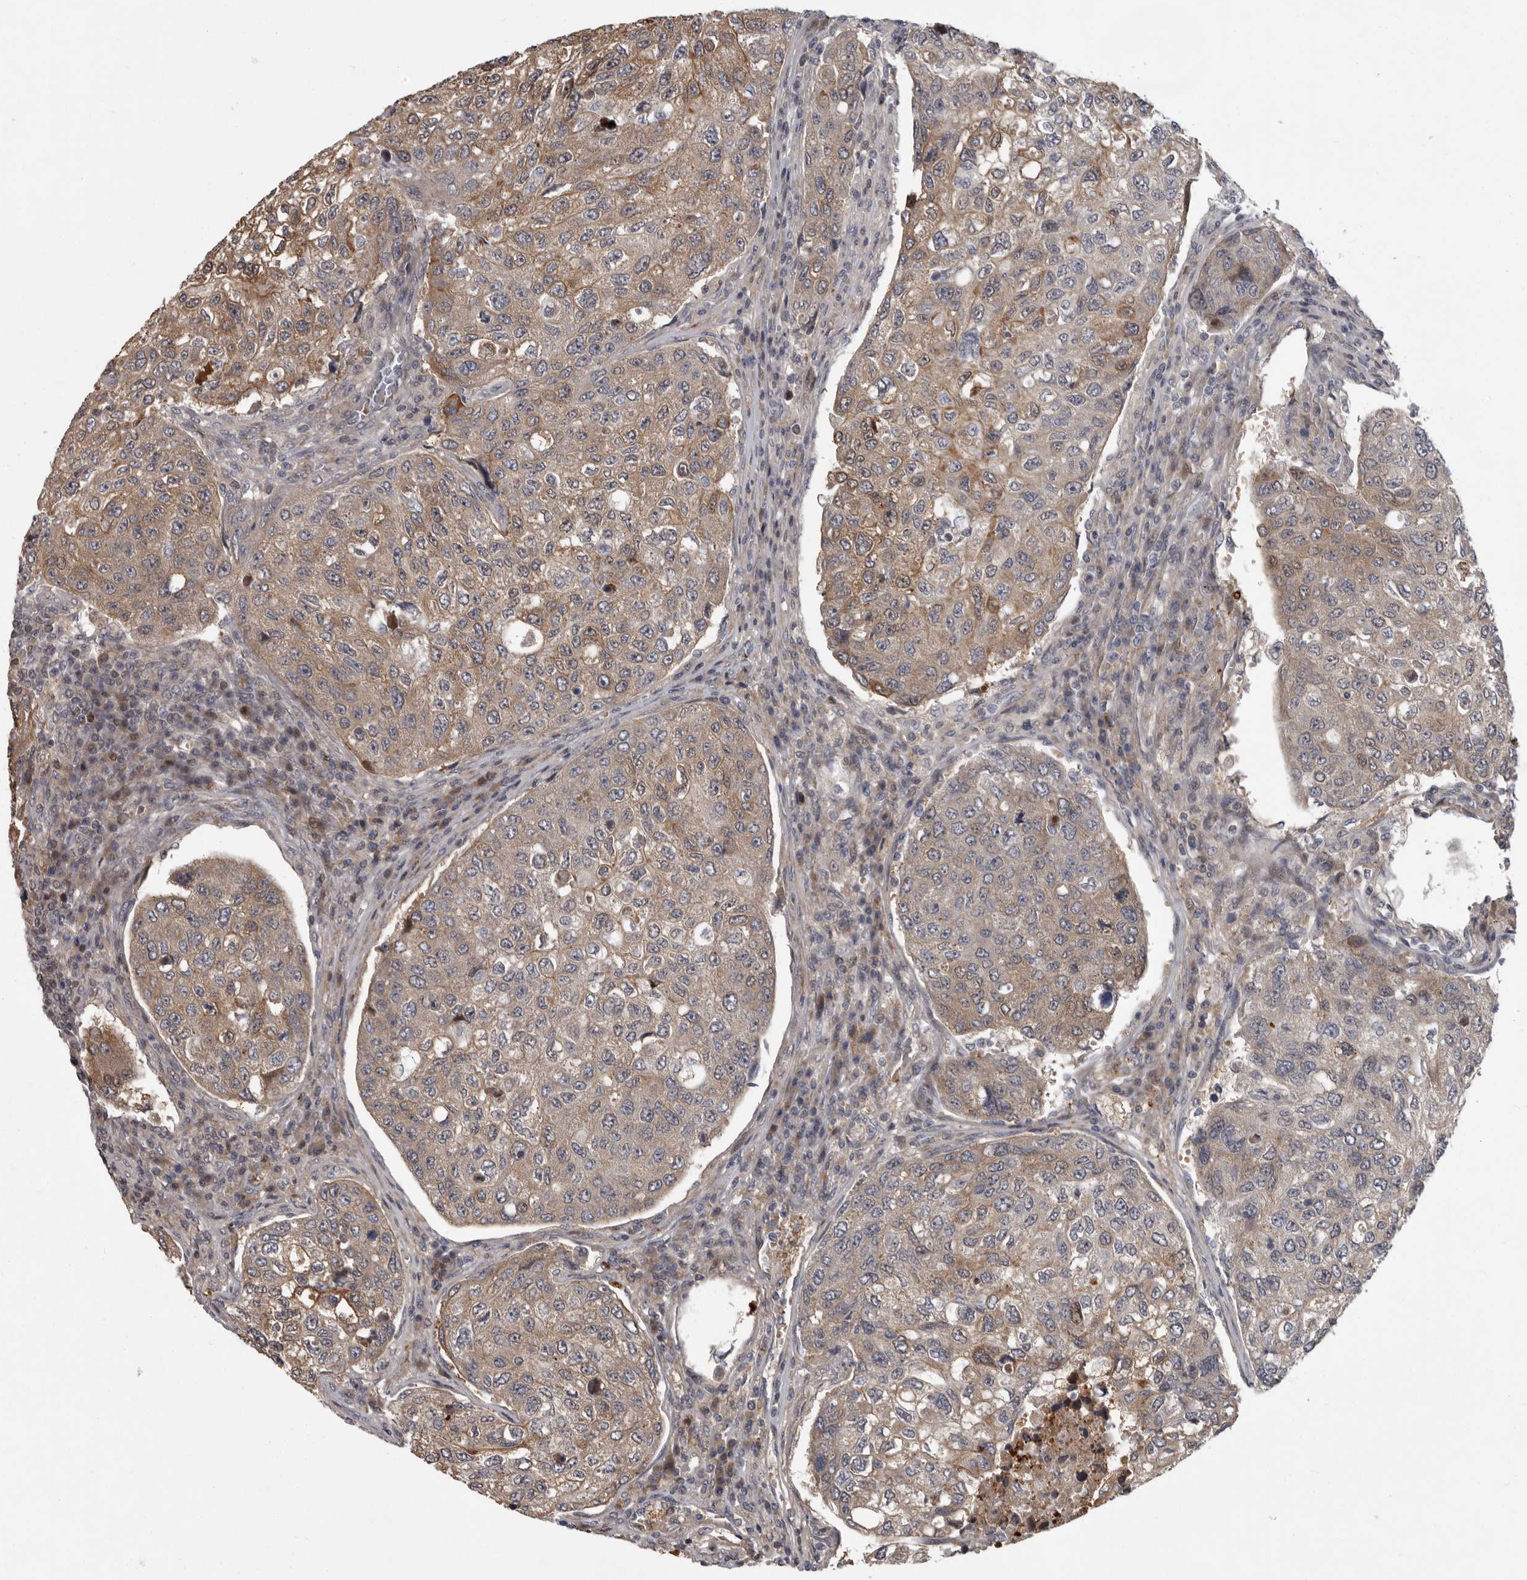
{"staining": {"intensity": "weak", "quantity": ">75%", "location": "cytoplasmic/membranous"}, "tissue": "urothelial cancer", "cell_type": "Tumor cells", "image_type": "cancer", "snomed": [{"axis": "morphology", "description": "Urothelial carcinoma, High grade"}, {"axis": "topography", "description": "Lymph node"}, {"axis": "topography", "description": "Urinary bladder"}], "caption": "This histopathology image reveals IHC staining of urothelial cancer, with low weak cytoplasmic/membranous expression in approximately >75% of tumor cells.", "gene": "PDE7A", "patient": {"sex": "male", "age": 51}}